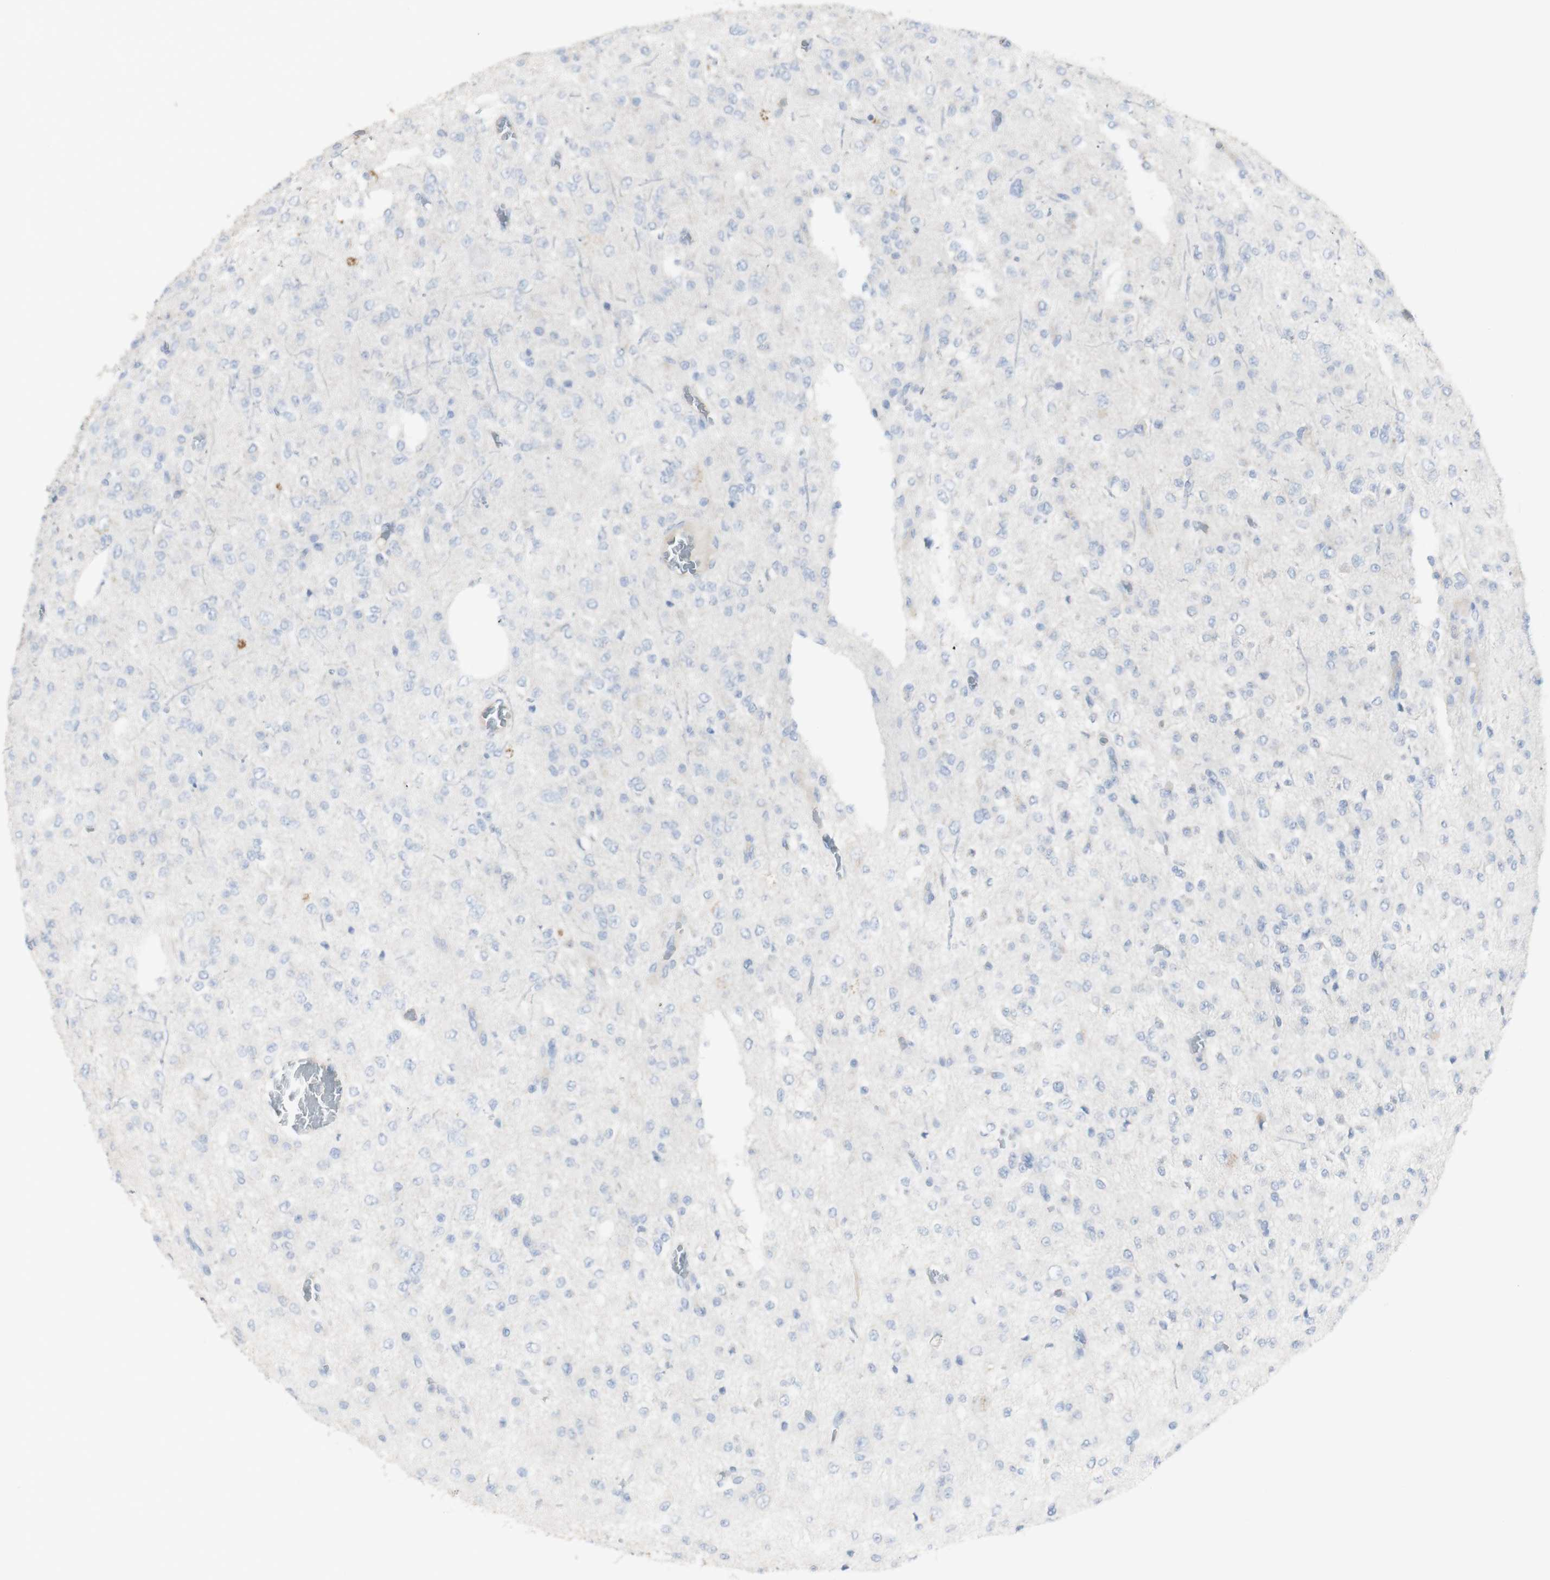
{"staining": {"intensity": "negative", "quantity": "none", "location": "none"}, "tissue": "glioma", "cell_type": "Tumor cells", "image_type": "cancer", "snomed": [{"axis": "morphology", "description": "Glioma, malignant, Low grade"}, {"axis": "topography", "description": "Brain"}], "caption": "High power microscopy image of an immunohistochemistry micrograph of low-grade glioma (malignant), revealing no significant staining in tumor cells.", "gene": "CD207", "patient": {"sex": "male", "age": 38}}